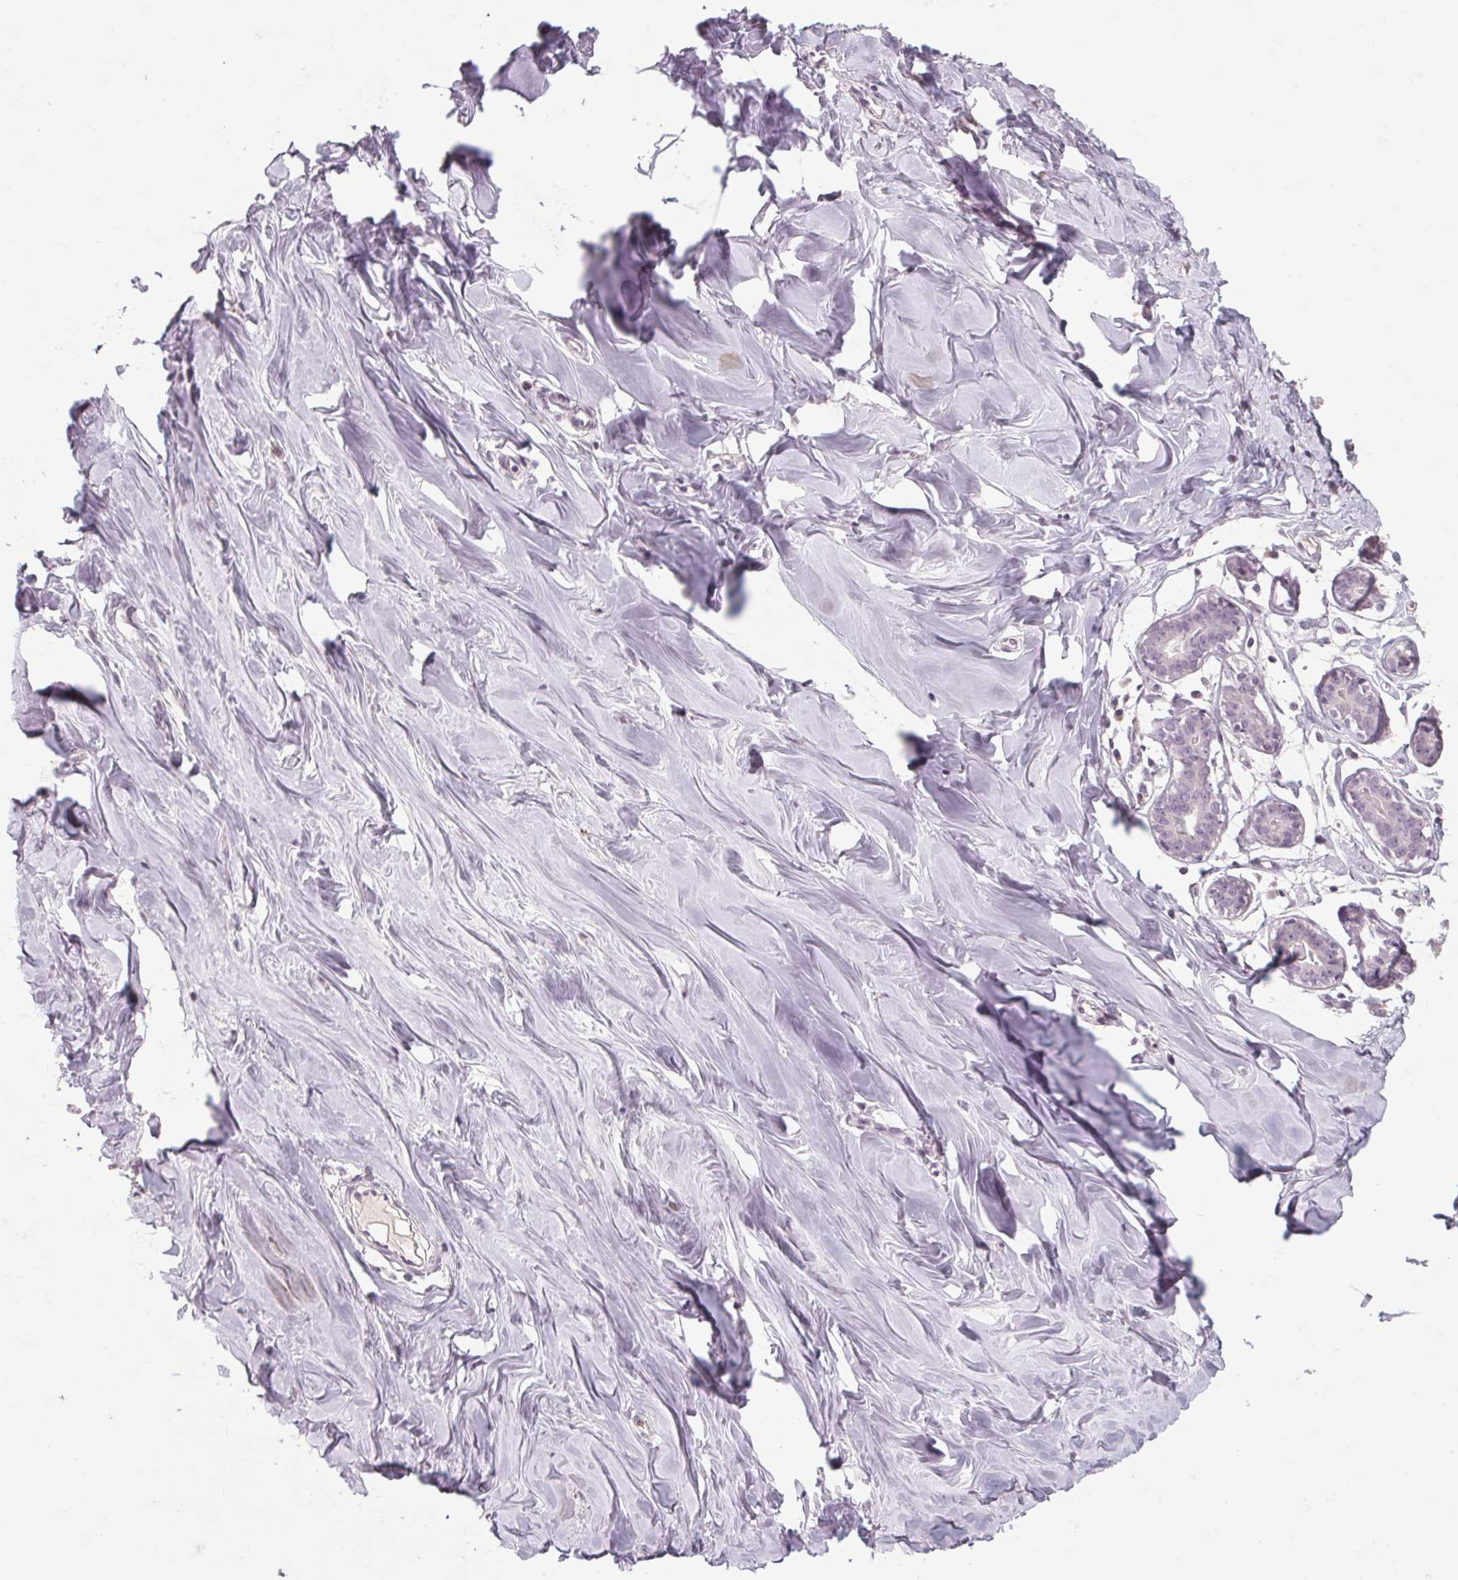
{"staining": {"intensity": "negative", "quantity": "none", "location": "none"}, "tissue": "breast", "cell_type": "Adipocytes", "image_type": "normal", "snomed": [{"axis": "morphology", "description": "Normal tissue, NOS"}, {"axis": "topography", "description": "Breast"}], "caption": "Immunohistochemistry (IHC) of unremarkable human breast demonstrates no expression in adipocytes.", "gene": "POMC", "patient": {"sex": "female", "age": 27}}